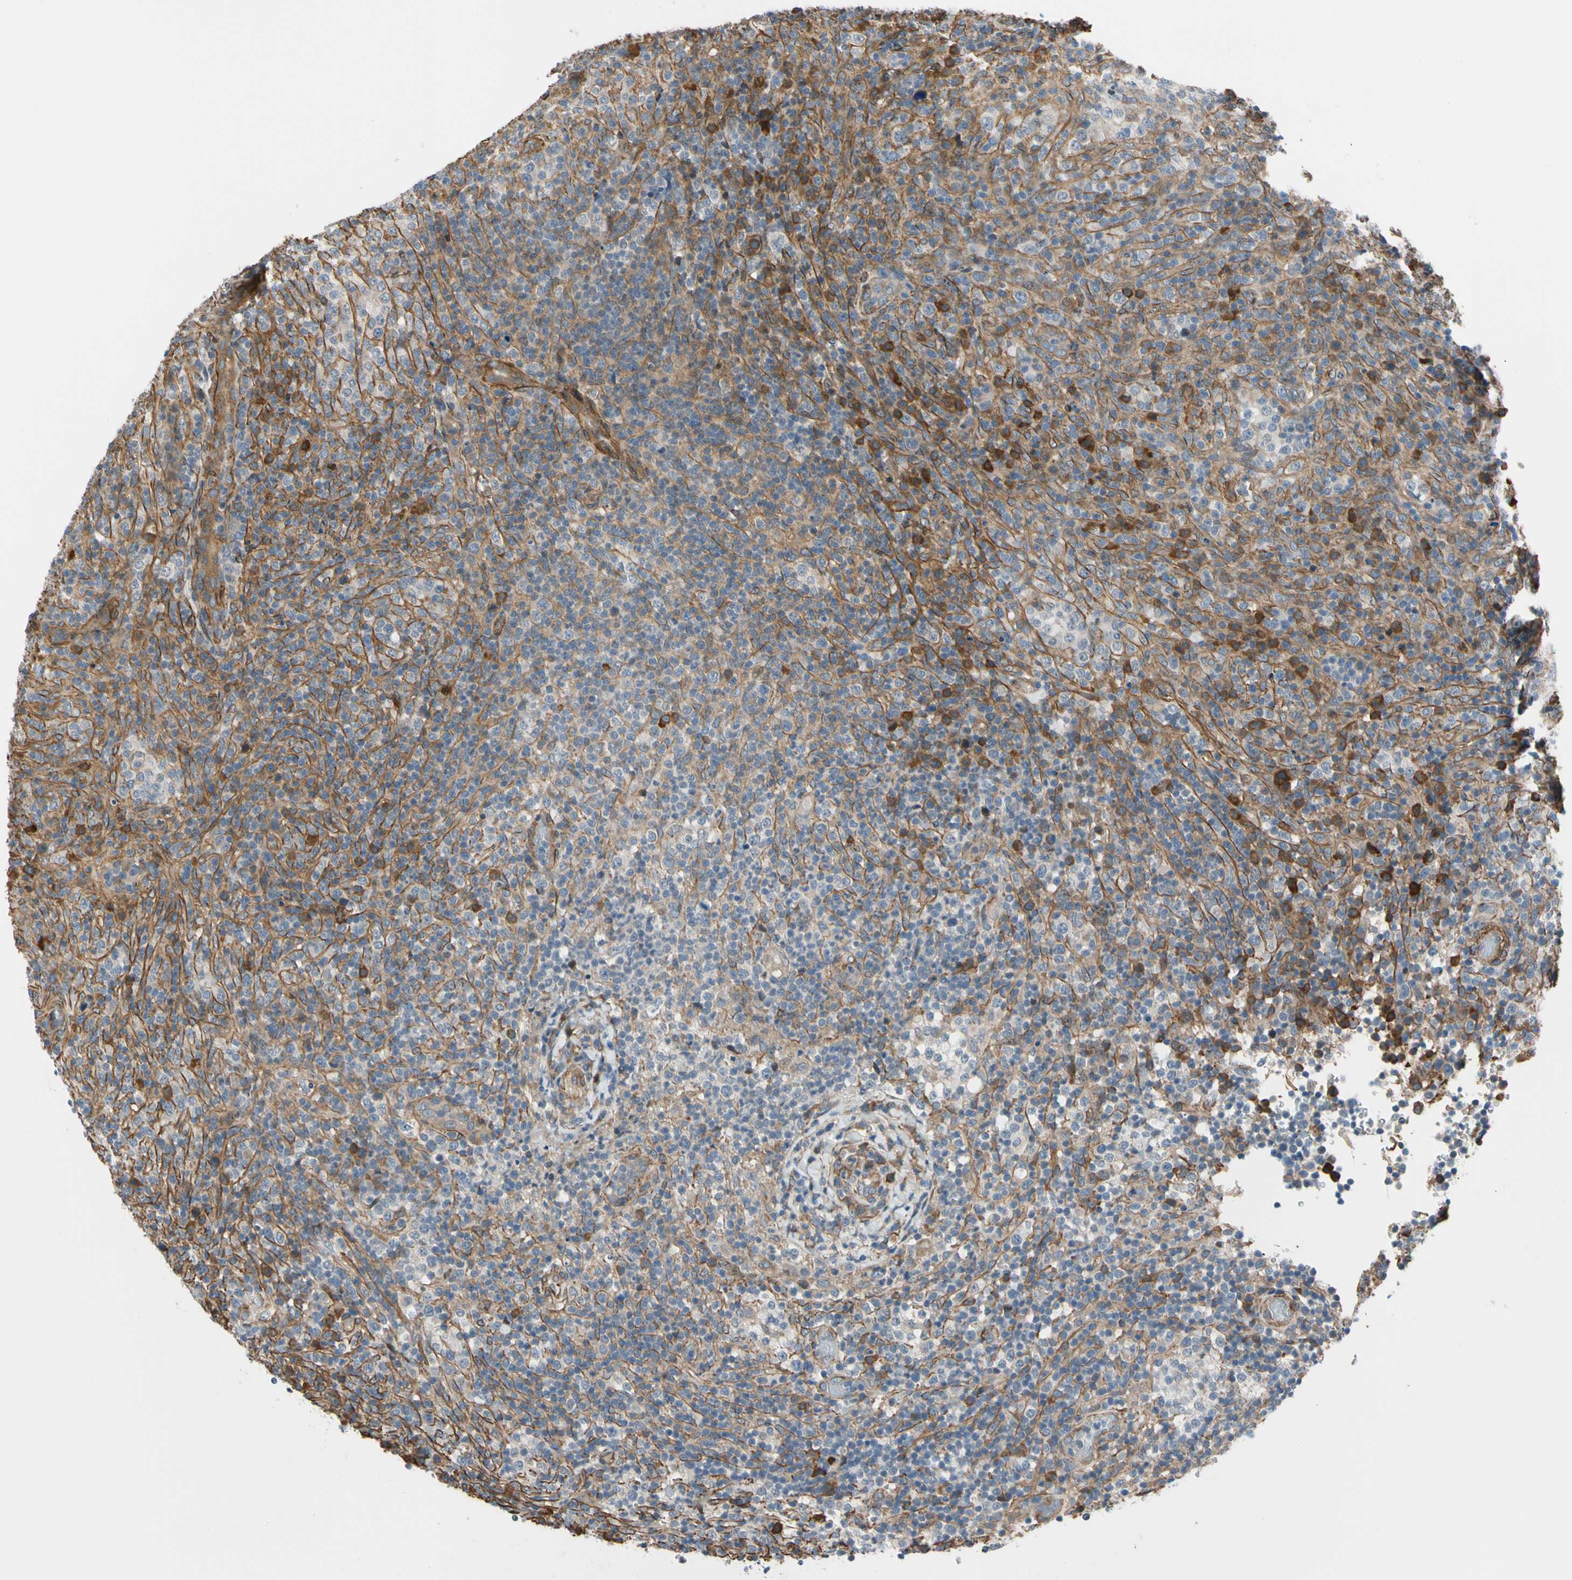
{"staining": {"intensity": "weak", "quantity": ">75%", "location": "cytoplasmic/membranous"}, "tissue": "lymphoma", "cell_type": "Tumor cells", "image_type": "cancer", "snomed": [{"axis": "morphology", "description": "Malignant lymphoma, non-Hodgkin's type, High grade"}, {"axis": "topography", "description": "Lymph node"}], "caption": "Immunohistochemistry (IHC) micrograph of neoplastic tissue: lymphoma stained using IHC exhibits low levels of weak protein expression localized specifically in the cytoplasmic/membranous of tumor cells, appearing as a cytoplasmic/membranous brown color.", "gene": "LIMK2", "patient": {"sex": "female", "age": 76}}